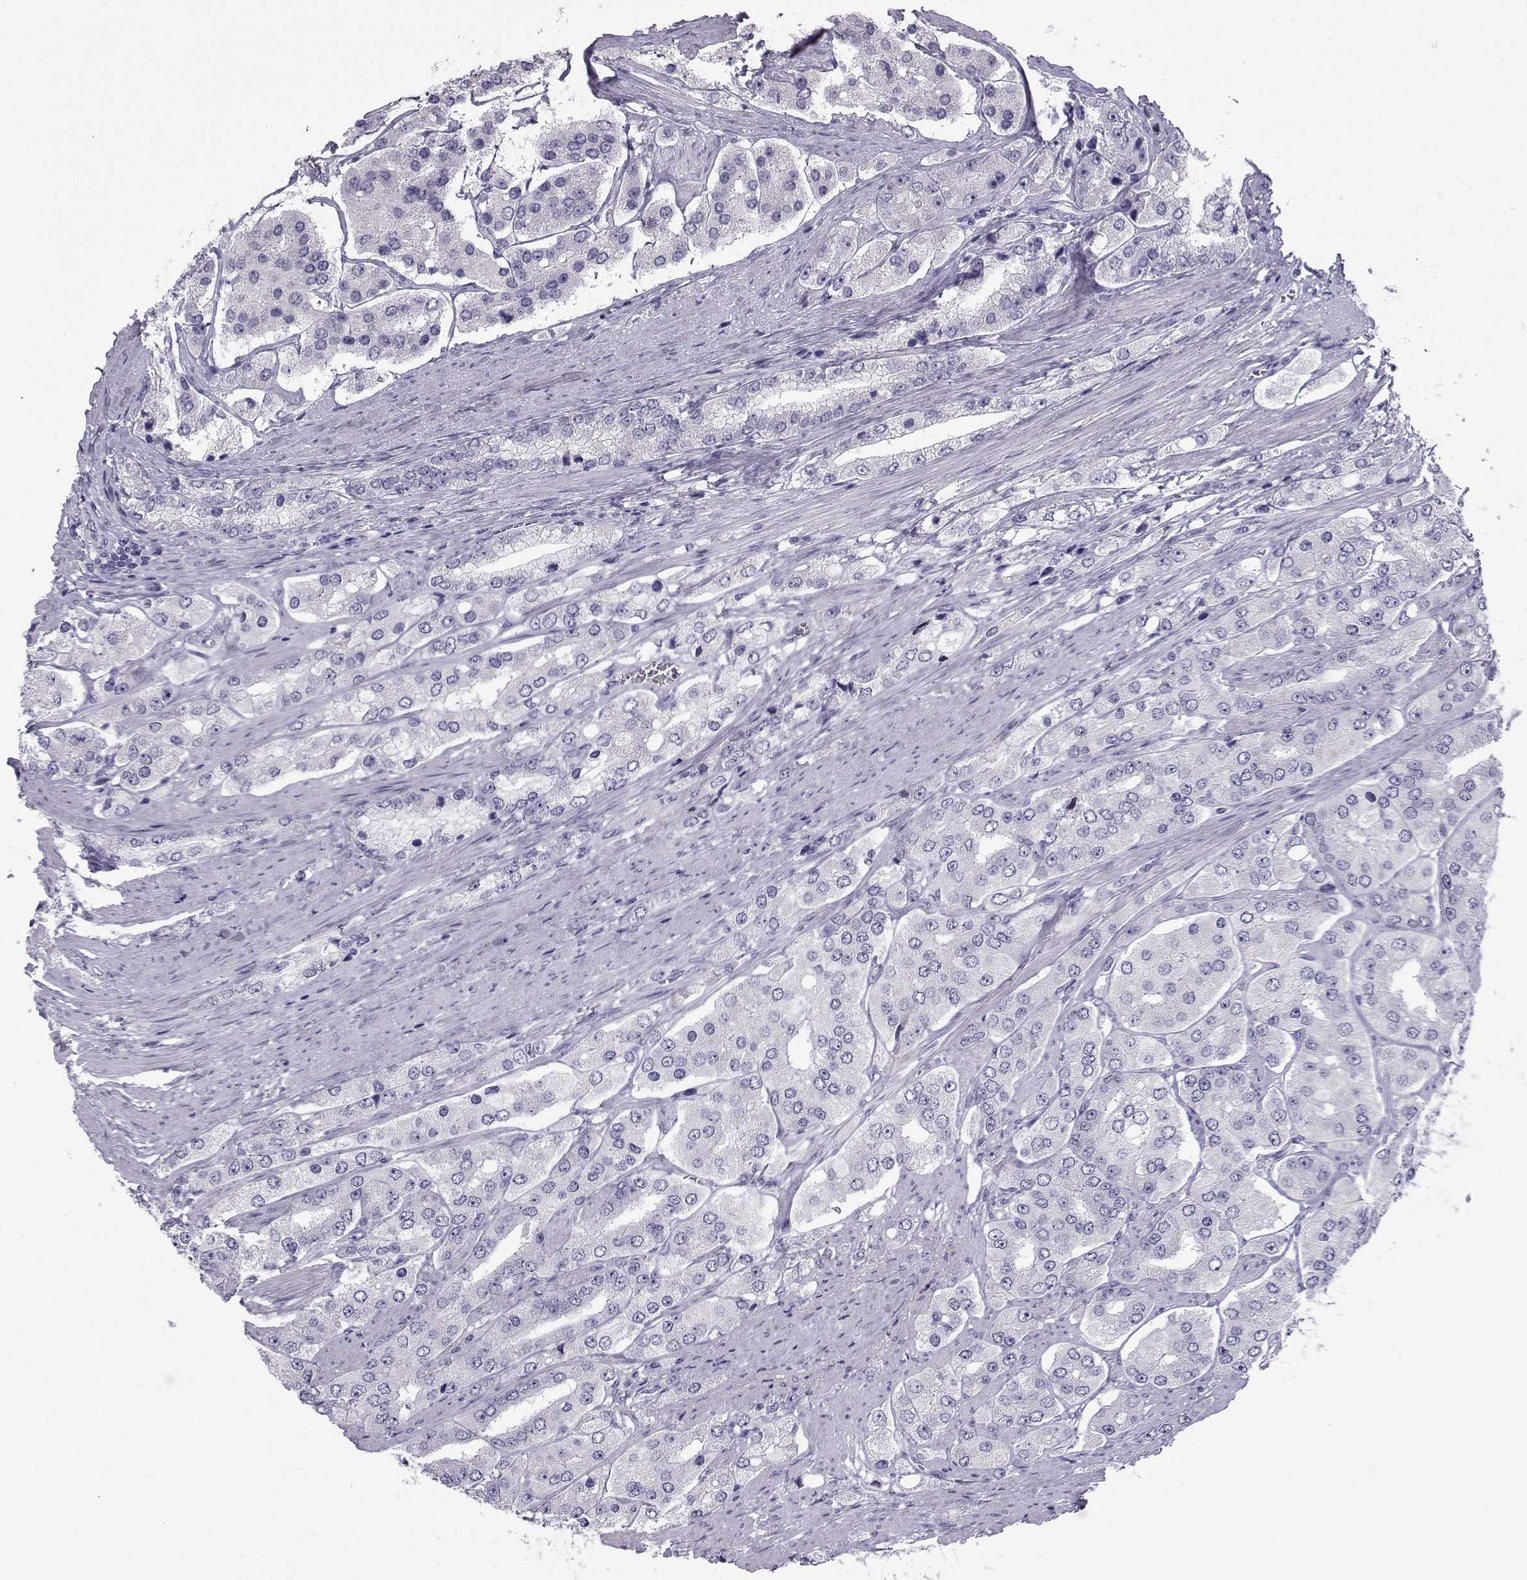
{"staining": {"intensity": "negative", "quantity": "none", "location": "none"}, "tissue": "prostate cancer", "cell_type": "Tumor cells", "image_type": "cancer", "snomed": [{"axis": "morphology", "description": "Adenocarcinoma, Low grade"}, {"axis": "topography", "description": "Prostate"}], "caption": "A histopathology image of human prostate cancer (adenocarcinoma (low-grade)) is negative for staining in tumor cells.", "gene": "PCSK1N", "patient": {"sex": "male", "age": 69}}